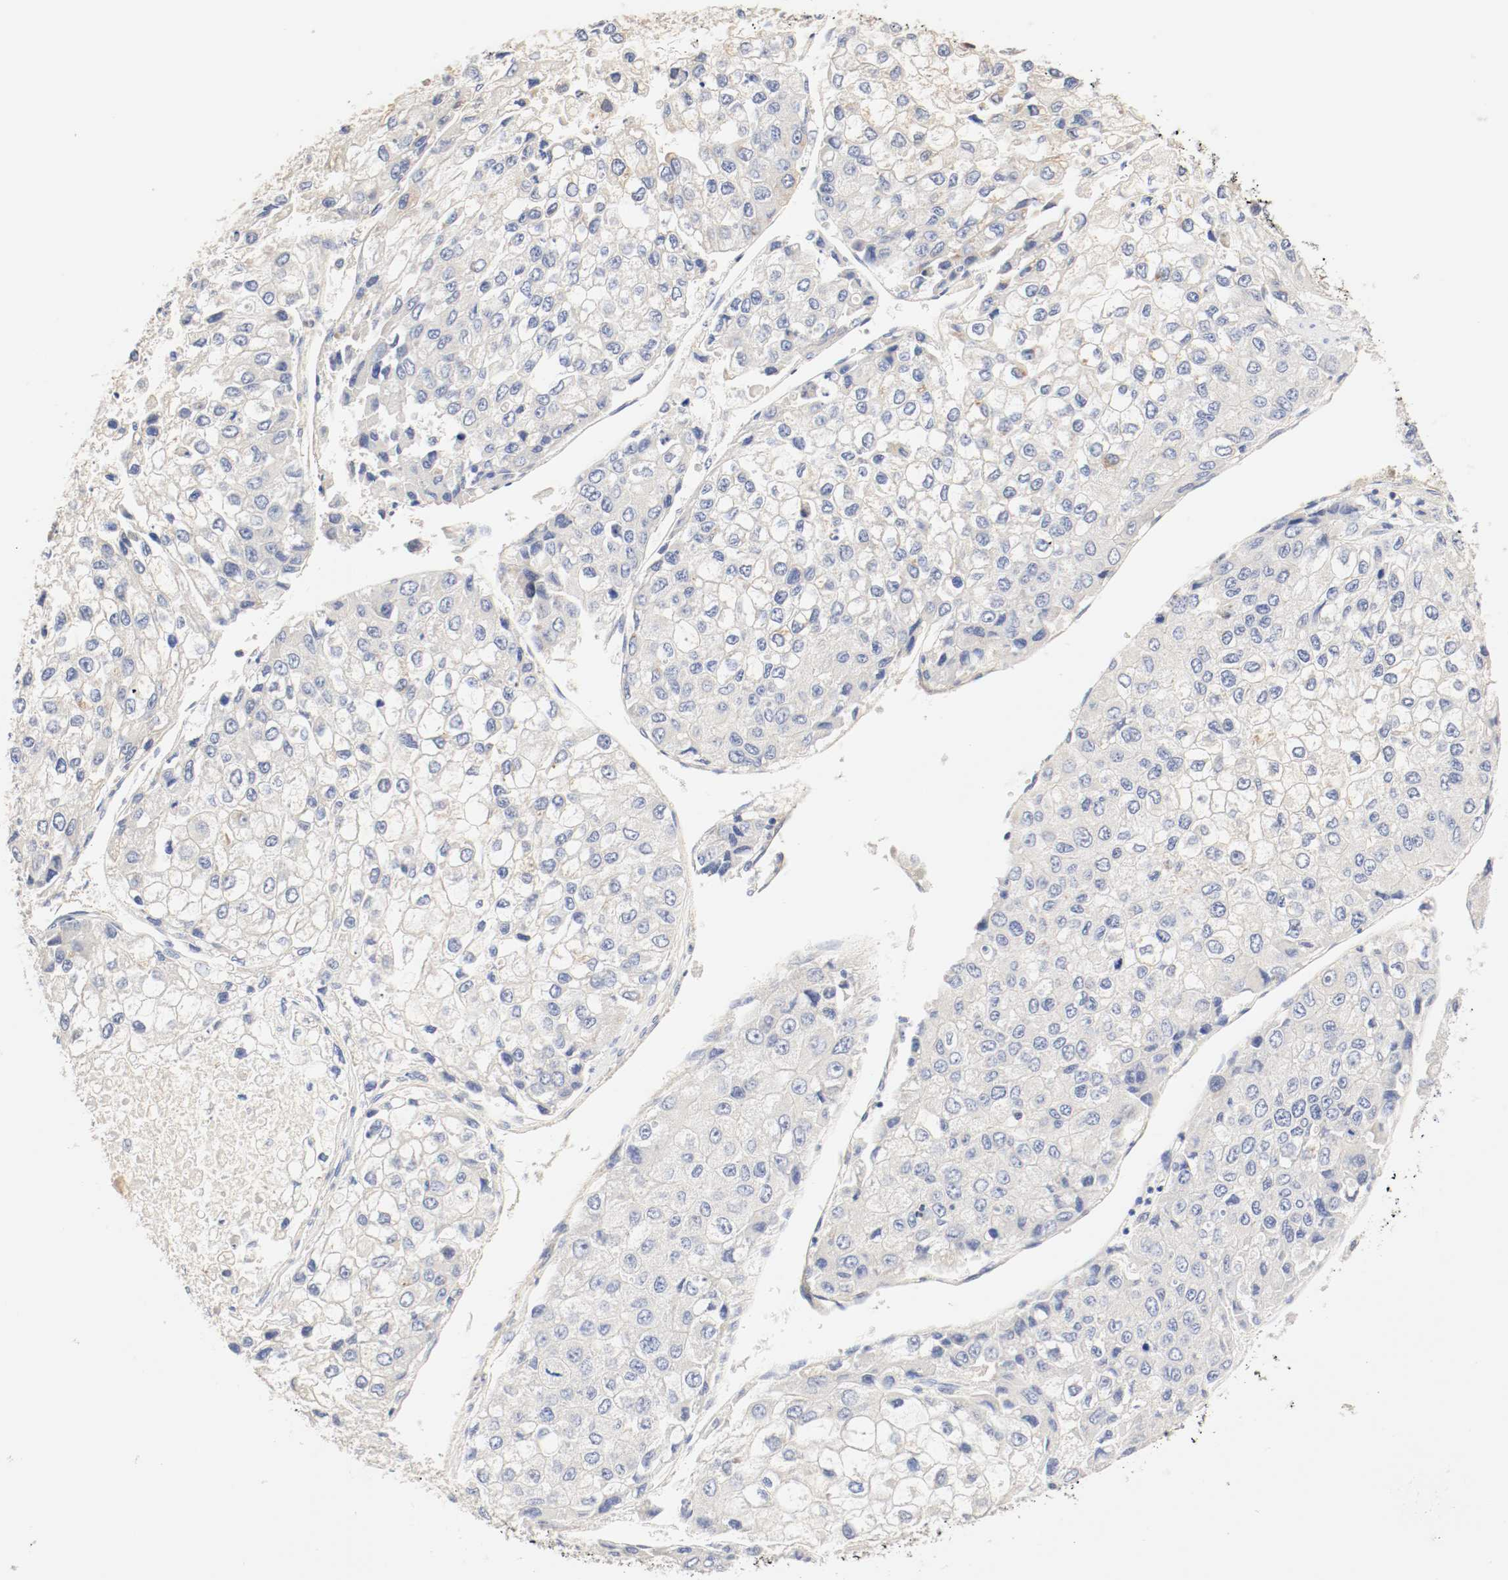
{"staining": {"intensity": "negative", "quantity": "none", "location": "none"}, "tissue": "liver cancer", "cell_type": "Tumor cells", "image_type": "cancer", "snomed": [{"axis": "morphology", "description": "Carcinoma, Hepatocellular, NOS"}, {"axis": "topography", "description": "Liver"}], "caption": "IHC histopathology image of human liver hepatocellular carcinoma stained for a protein (brown), which reveals no expression in tumor cells.", "gene": "GIT1", "patient": {"sex": "female", "age": 66}}